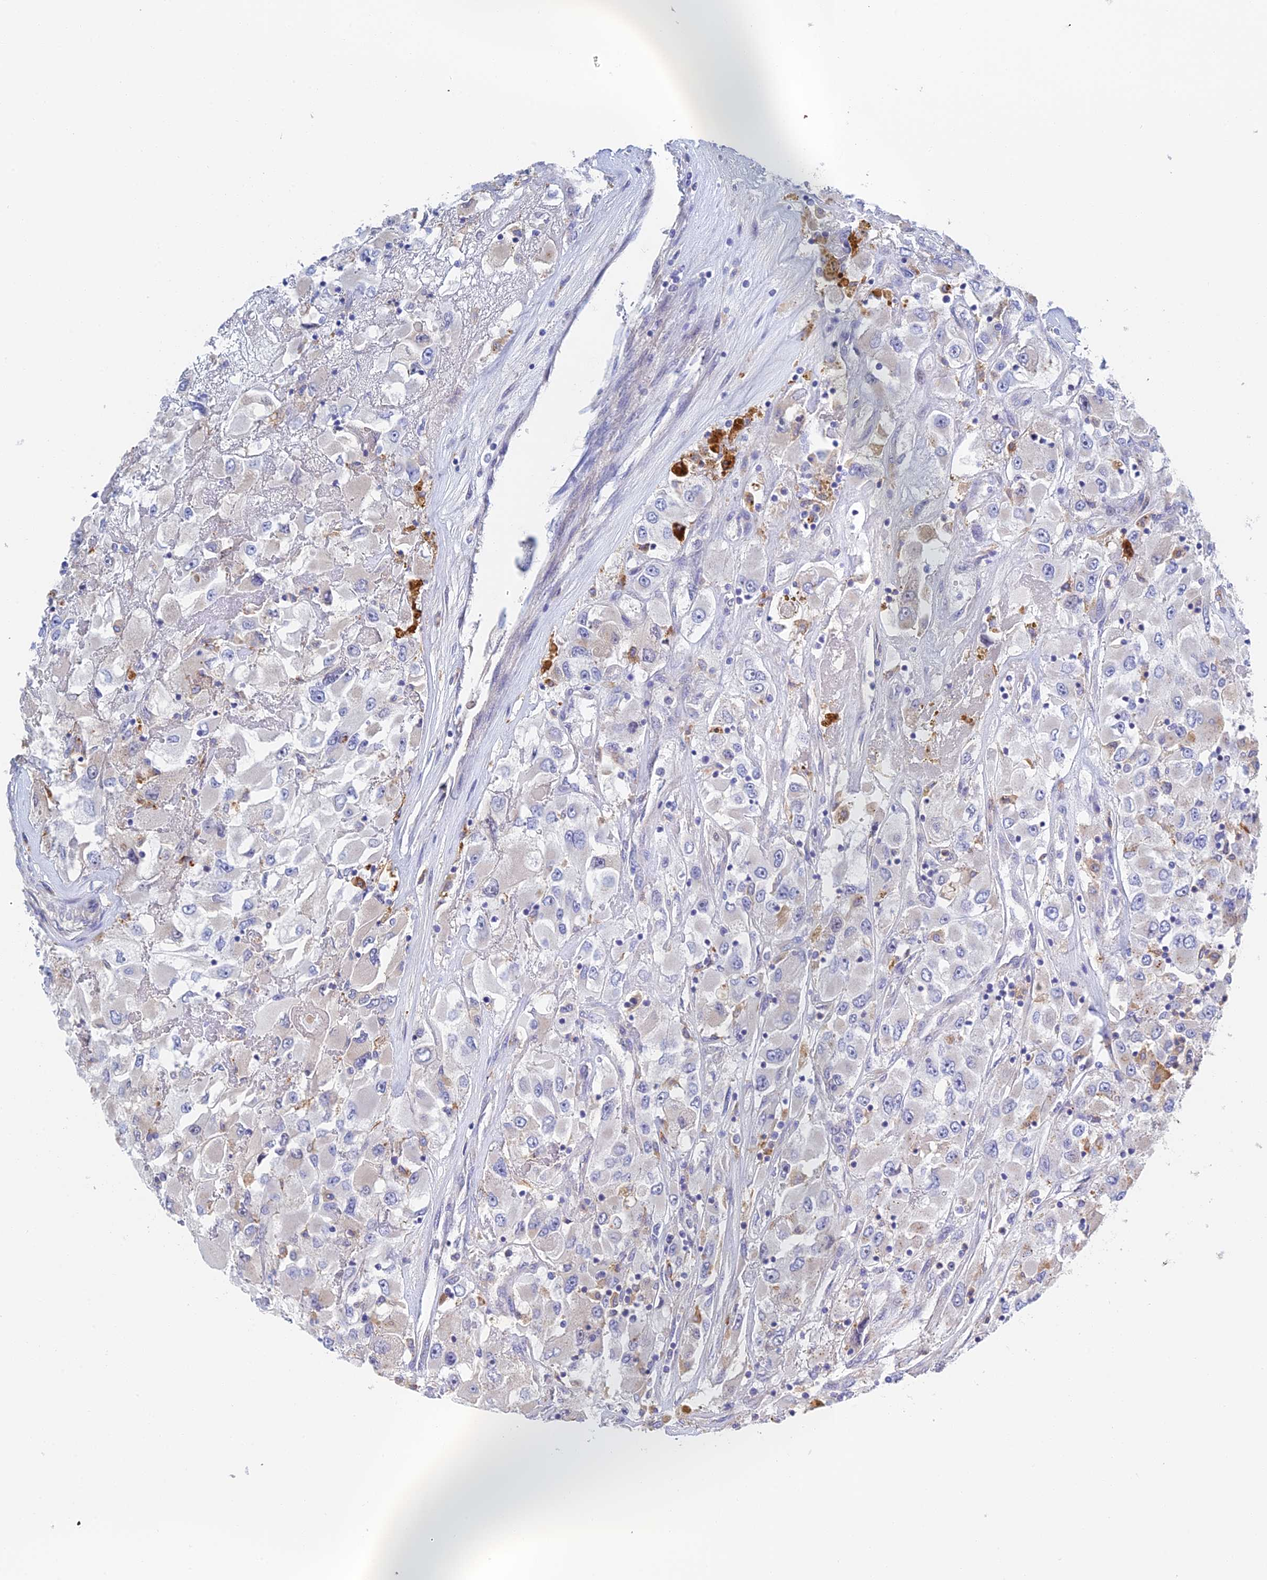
{"staining": {"intensity": "negative", "quantity": "none", "location": "none"}, "tissue": "renal cancer", "cell_type": "Tumor cells", "image_type": "cancer", "snomed": [{"axis": "morphology", "description": "Adenocarcinoma, NOS"}, {"axis": "topography", "description": "Kidney"}], "caption": "An image of human adenocarcinoma (renal) is negative for staining in tumor cells.", "gene": "RPGRIP1L", "patient": {"sex": "female", "age": 52}}